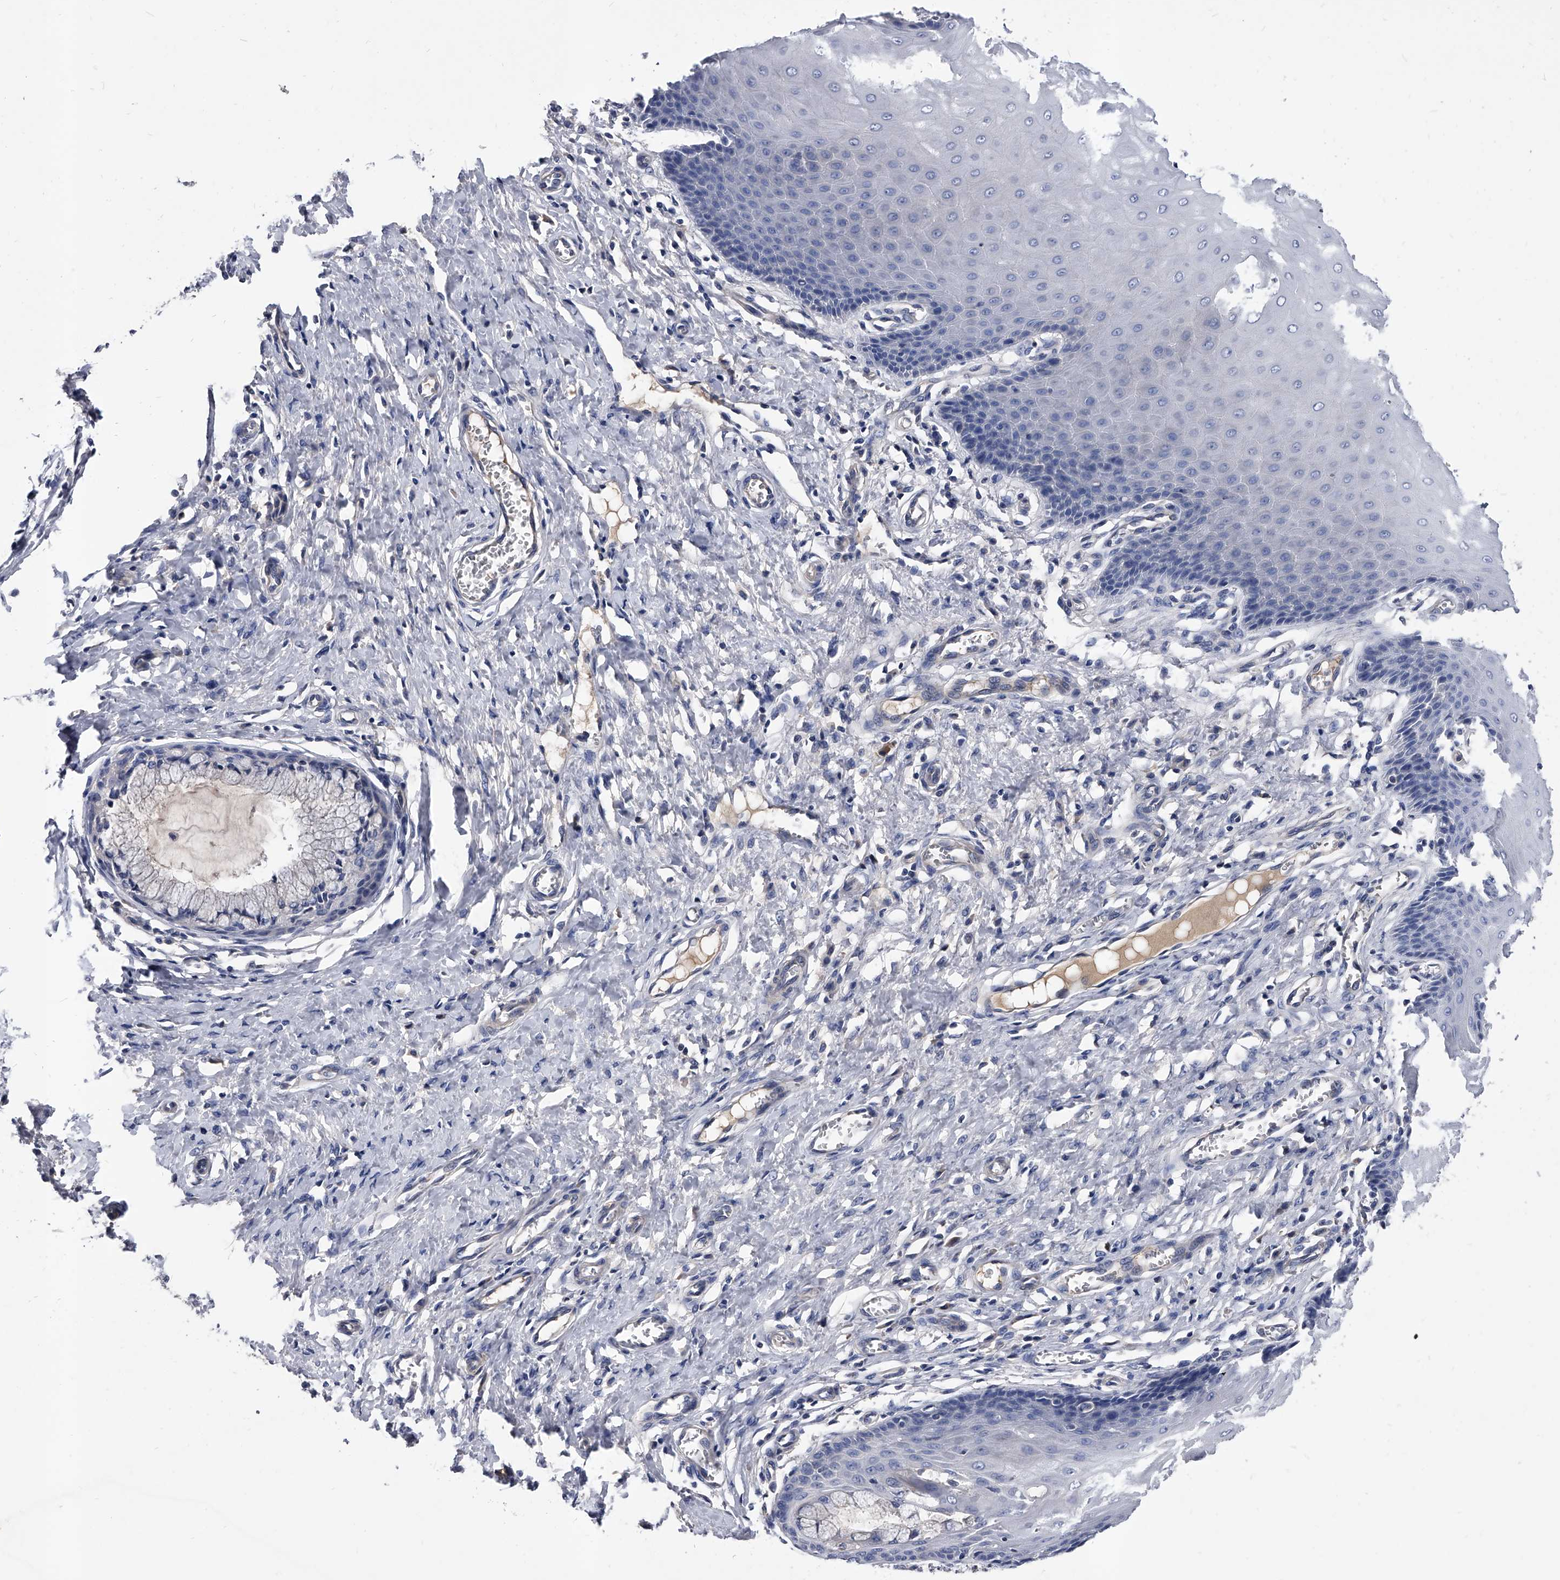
{"staining": {"intensity": "moderate", "quantity": "<25%", "location": "cytoplasmic/membranous"}, "tissue": "cervix", "cell_type": "Glandular cells", "image_type": "normal", "snomed": [{"axis": "morphology", "description": "Normal tissue, NOS"}, {"axis": "topography", "description": "Cervix"}], "caption": "Immunohistochemical staining of unremarkable human cervix demonstrates <25% levels of moderate cytoplasmic/membranous protein expression in about <25% of glandular cells.", "gene": "EFCAB7", "patient": {"sex": "female", "age": 55}}